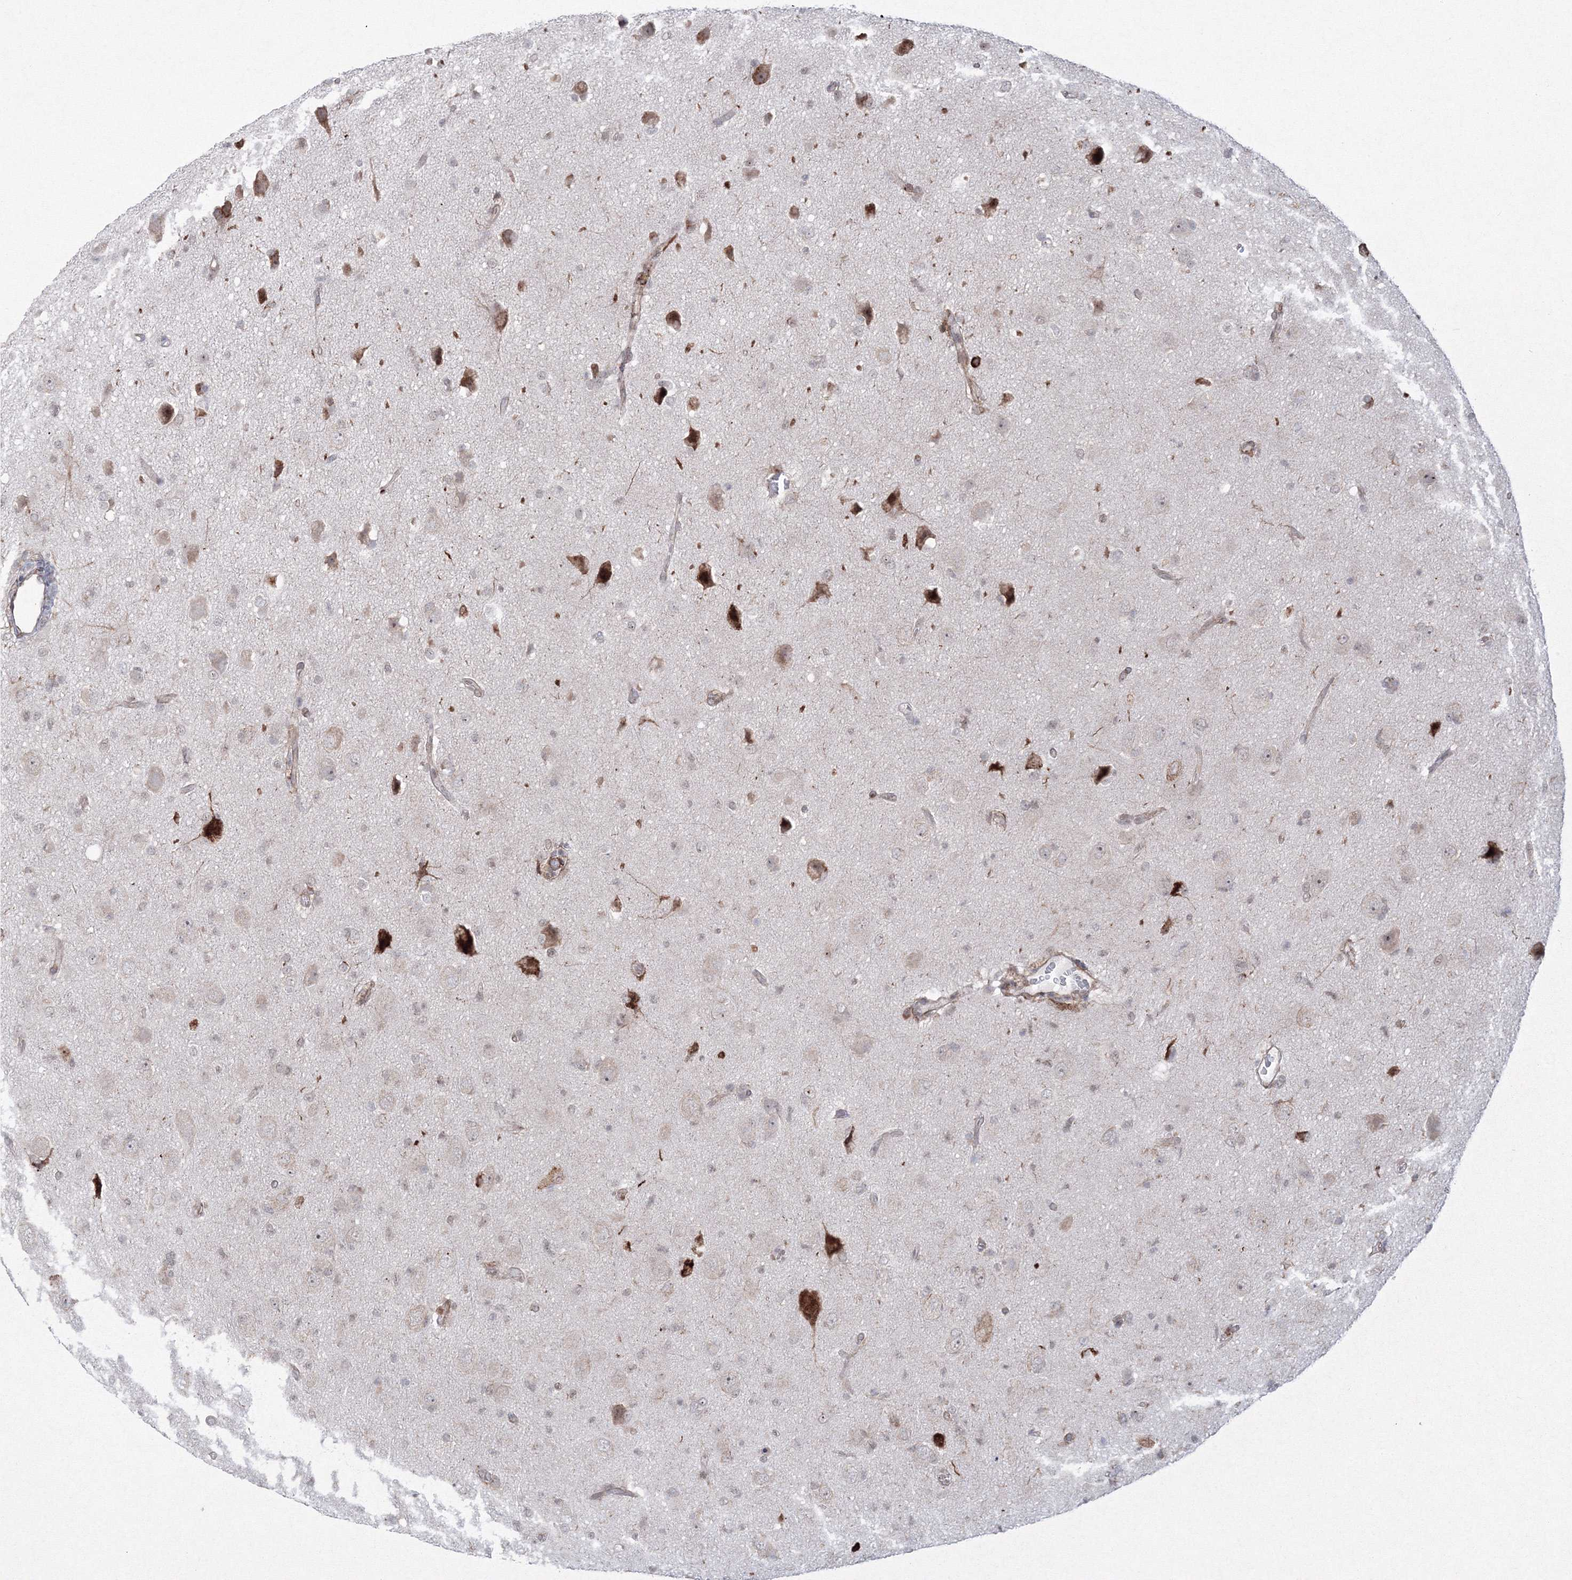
{"staining": {"intensity": "negative", "quantity": "none", "location": "none"}, "tissue": "glioma", "cell_type": "Tumor cells", "image_type": "cancer", "snomed": [{"axis": "morphology", "description": "Glioma, malignant, High grade"}, {"axis": "topography", "description": "Brain"}], "caption": "Protein analysis of glioma displays no significant positivity in tumor cells.", "gene": "EFCAB12", "patient": {"sex": "female", "age": 57}}